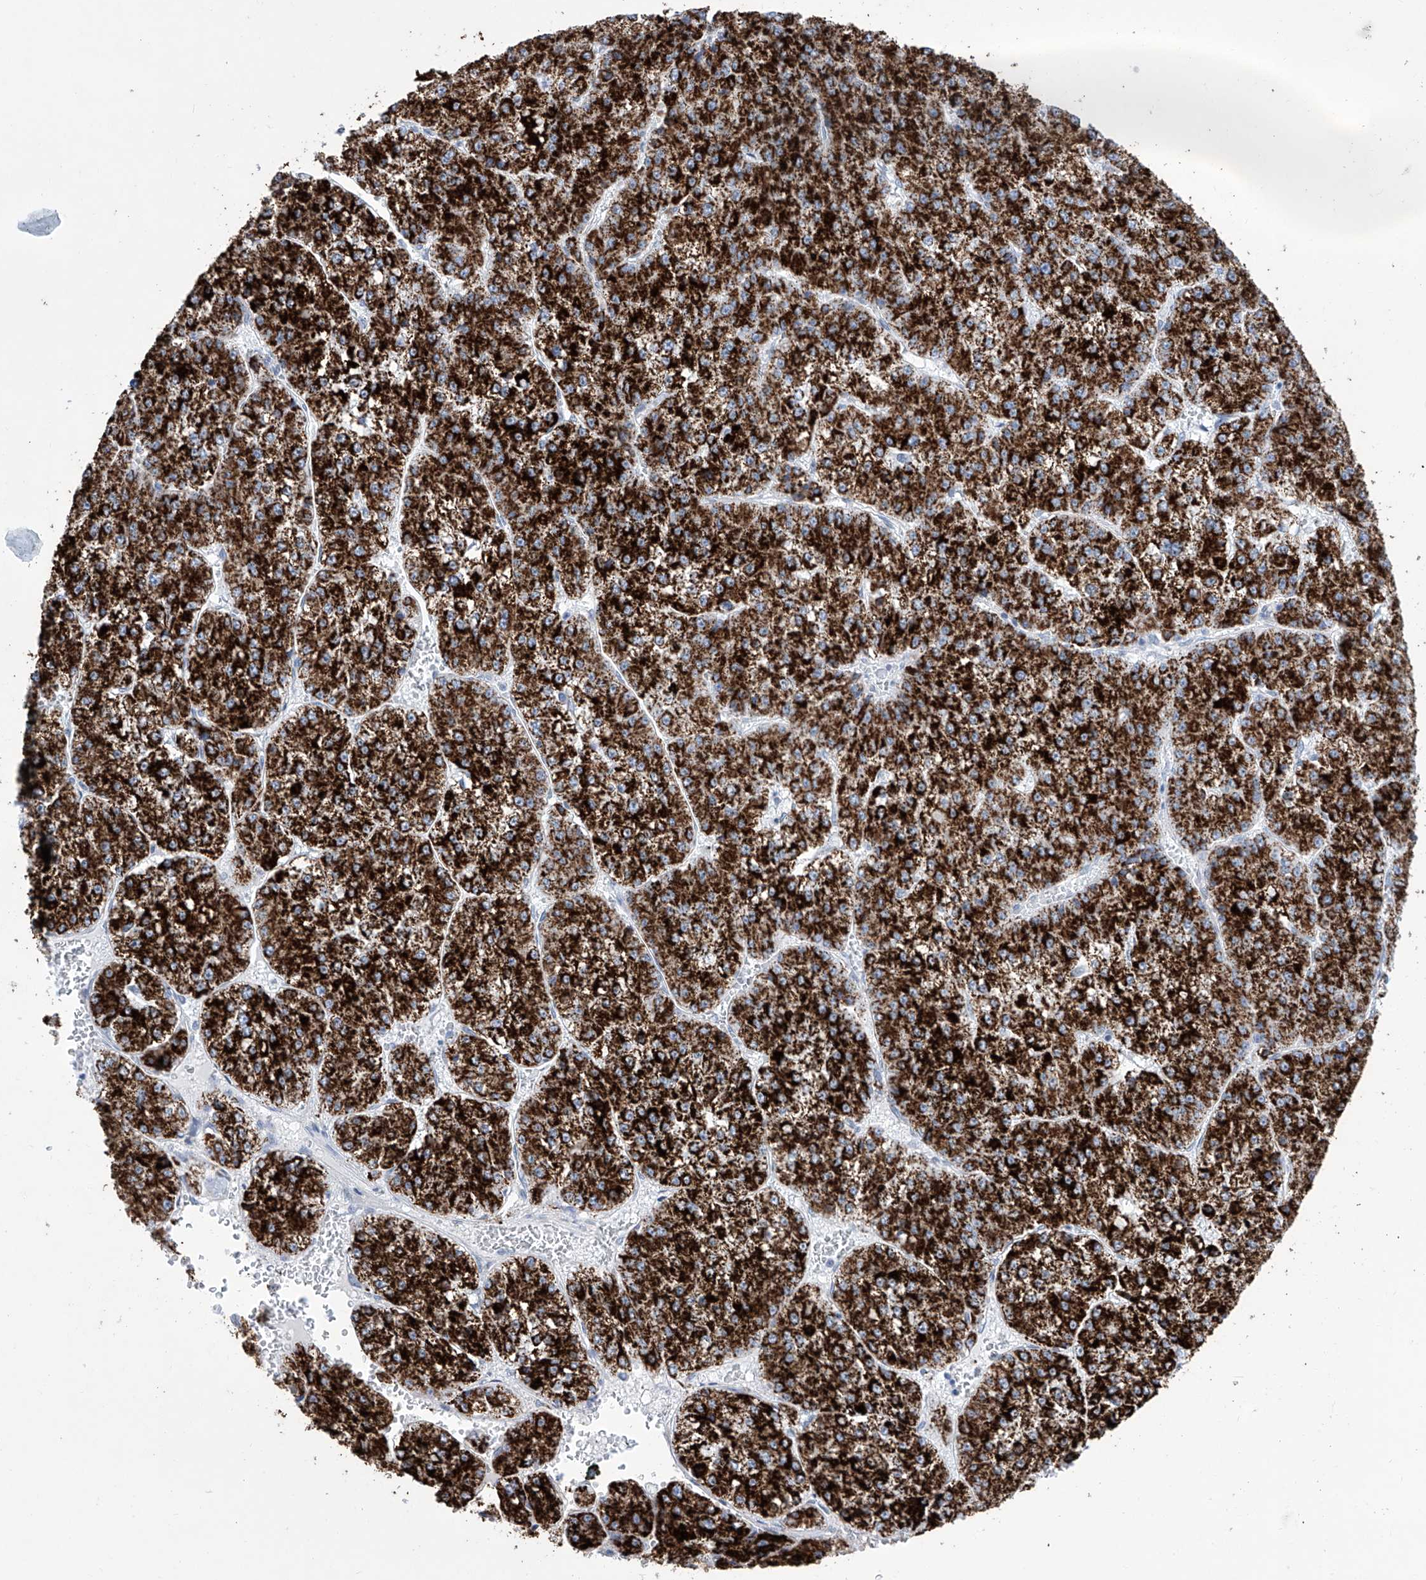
{"staining": {"intensity": "strong", "quantity": ">75%", "location": "cytoplasmic/membranous"}, "tissue": "liver cancer", "cell_type": "Tumor cells", "image_type": "cancer", "snomed": [{"axis": "morphology", "description": "Carcinoma, Hepatocellular, NOS"}, {"axis": "topography", "description": "Liver"}], "caption": "This photomicrograph exhibits IHC staining of liver hepatocellular carcinoma, with high strong cytoplasmic/membranous staining in about >75% of tumor cells.", "gene": "ALDH6A1", "patient": {"sex": "female", "age": 73}}